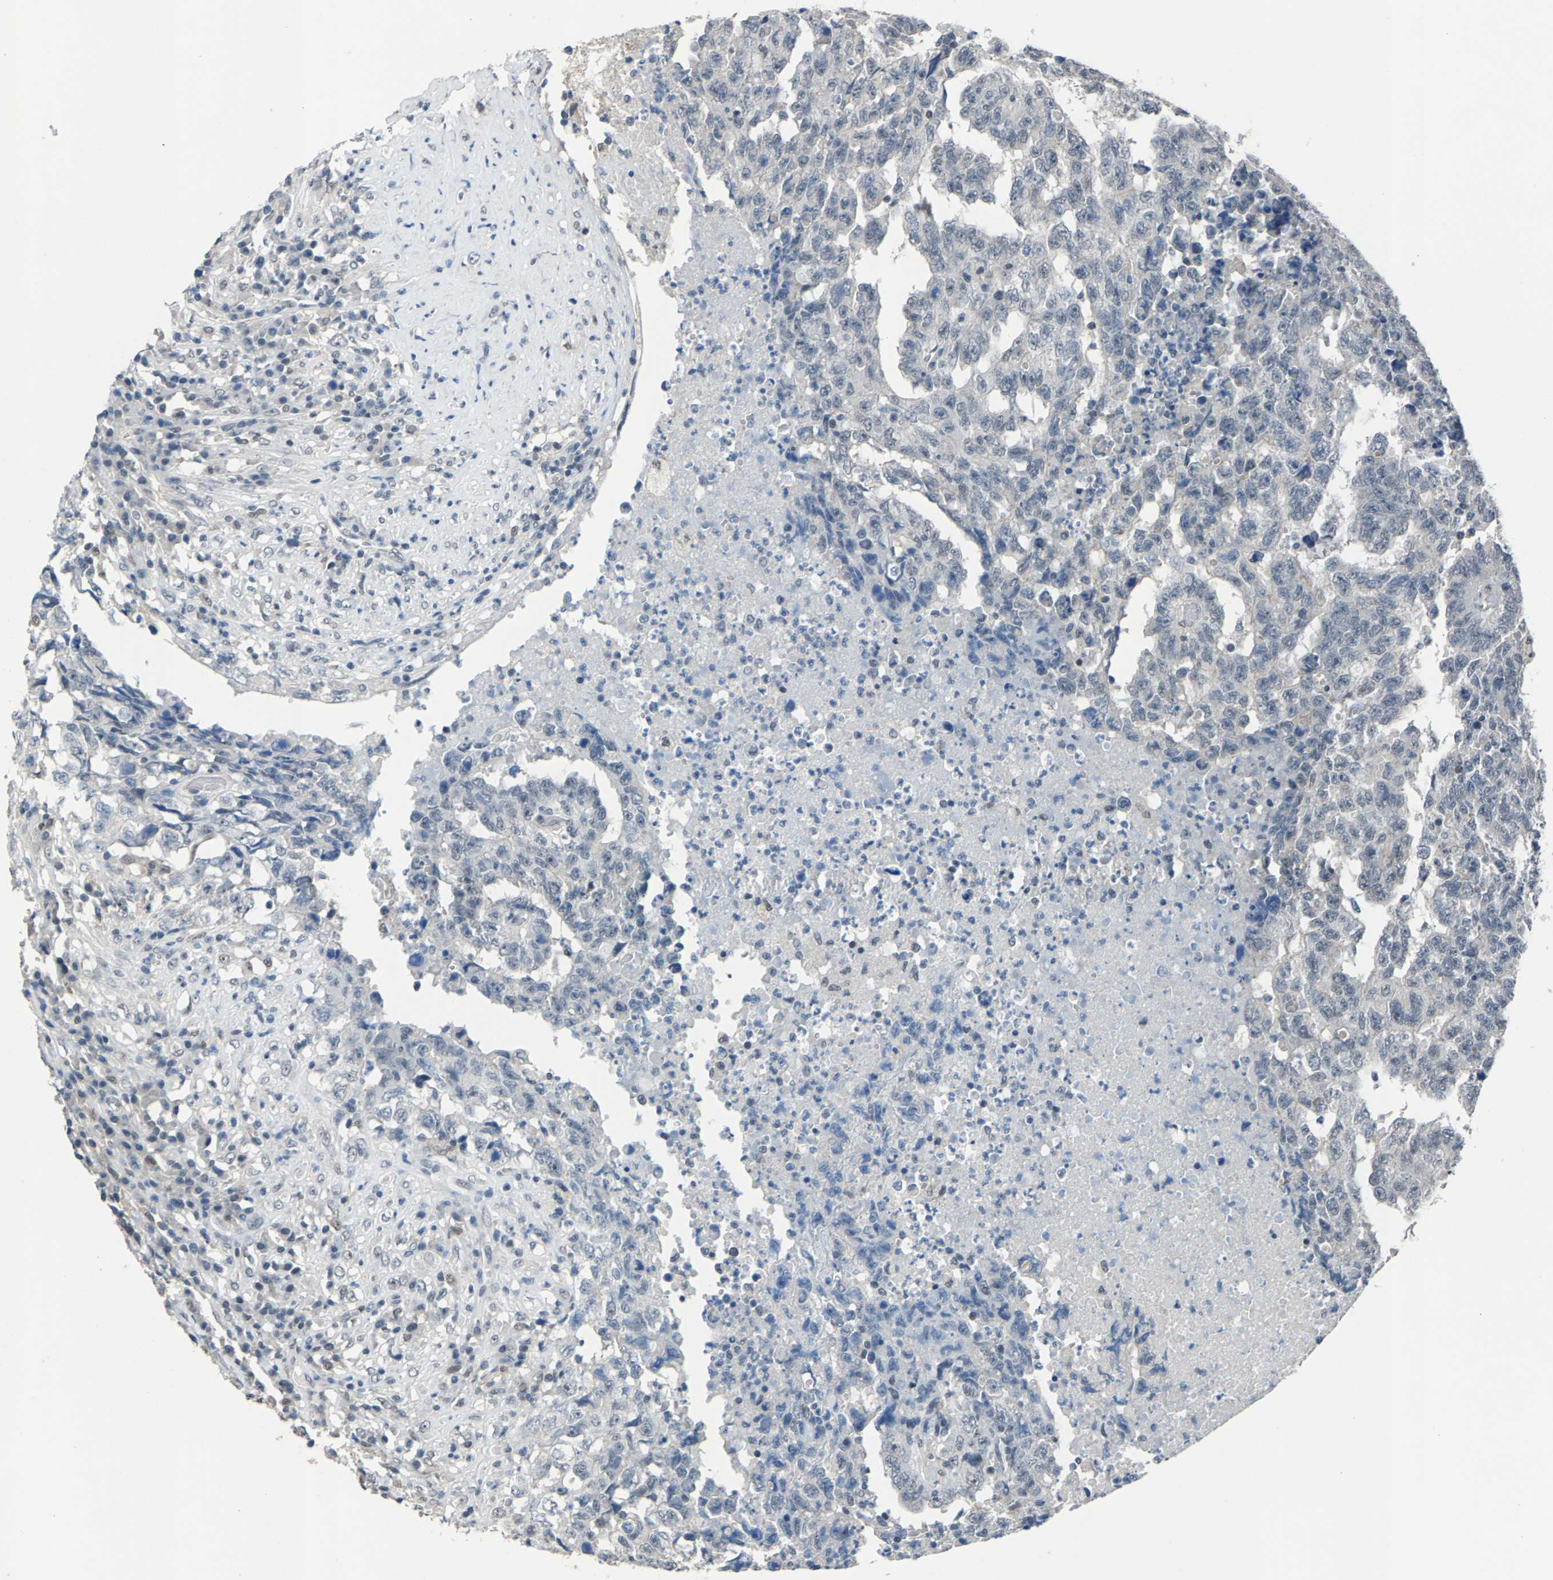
{"staining": {"intensity": "negative", "quantity": "none", "location": "none"}, "tissue": "testis cancer", "cell_type": "Tumor cells", "image_type": "cancer", "snomed": [{"axis": "morphology", "description": "Necrosis, NOS"}, {"axis": "morphology", "description": "Carcinoma, Embryonal, NOS"}, {"axis": "topography", "description": "Testis"}], "caption": "Tumor cells show no significant protein positivity in embryonal carcinoma (testis).", "gene": "ZNF276", "patient": {"sex": "male", "age": 19}}